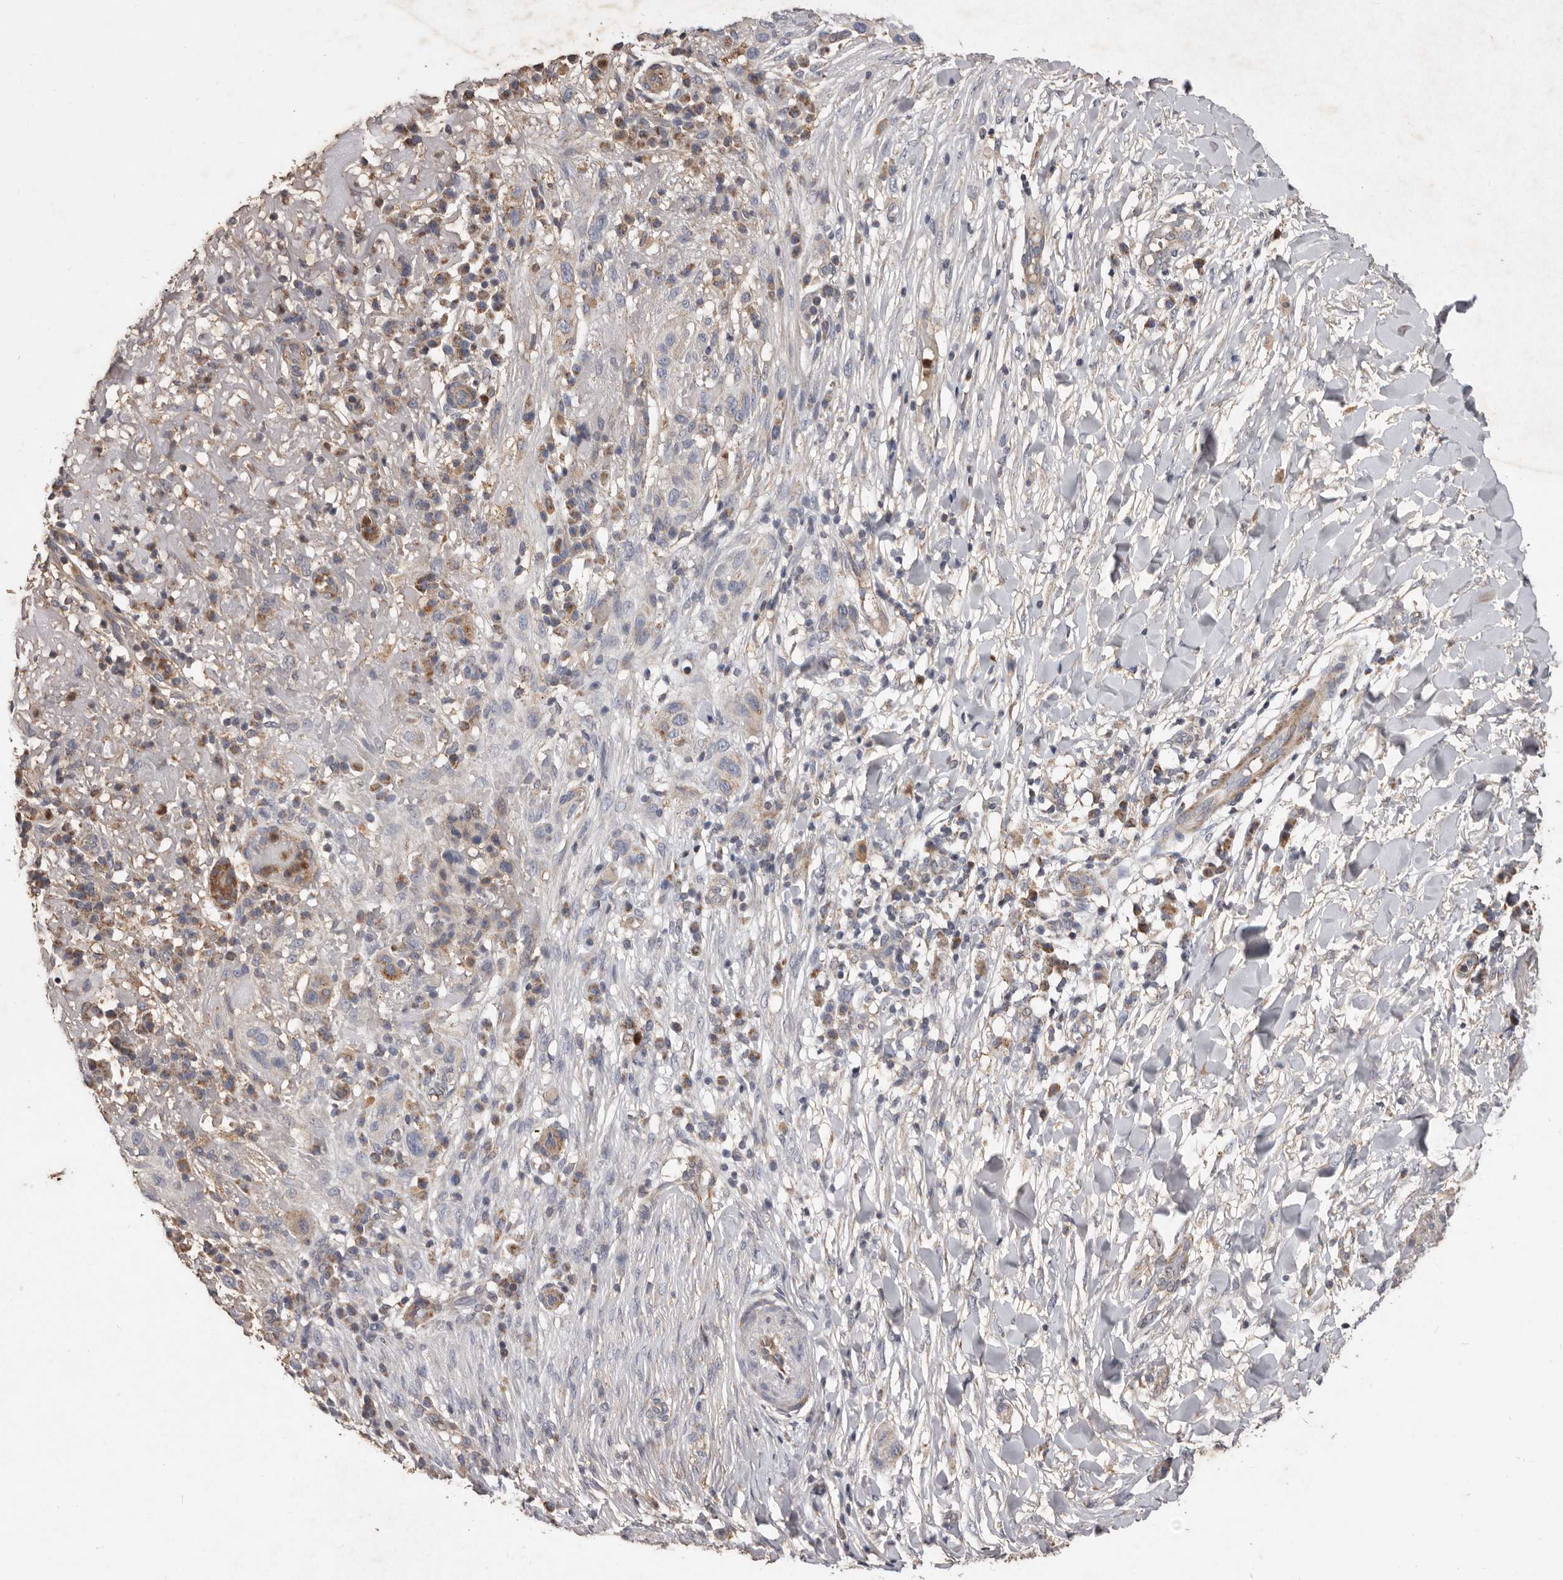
{"staining": {"intensity": "negative", "quantity": "none", "location": "none"}, "tissue": "skin cancer", "cell_type": "Tumor cells", "image_type": "cancer", "snomed": [{"axis": "morphology", "description": "Normal tissue, NOS"}, {"axis": "morphology", "description": "Squamous cell carcinoma, NOS"}, {"axis": "topography", "description": "Skin"}], "caption": "Immunohistochemical staining of skin cancer (squamous cell carcinoma) exhibits no significant expression in tumor cells. (Immunohistochemistry, brightfield microscopy, high magnification).", "gene": "CXCL14", "patient": {"sex": "female", "age": 96}}